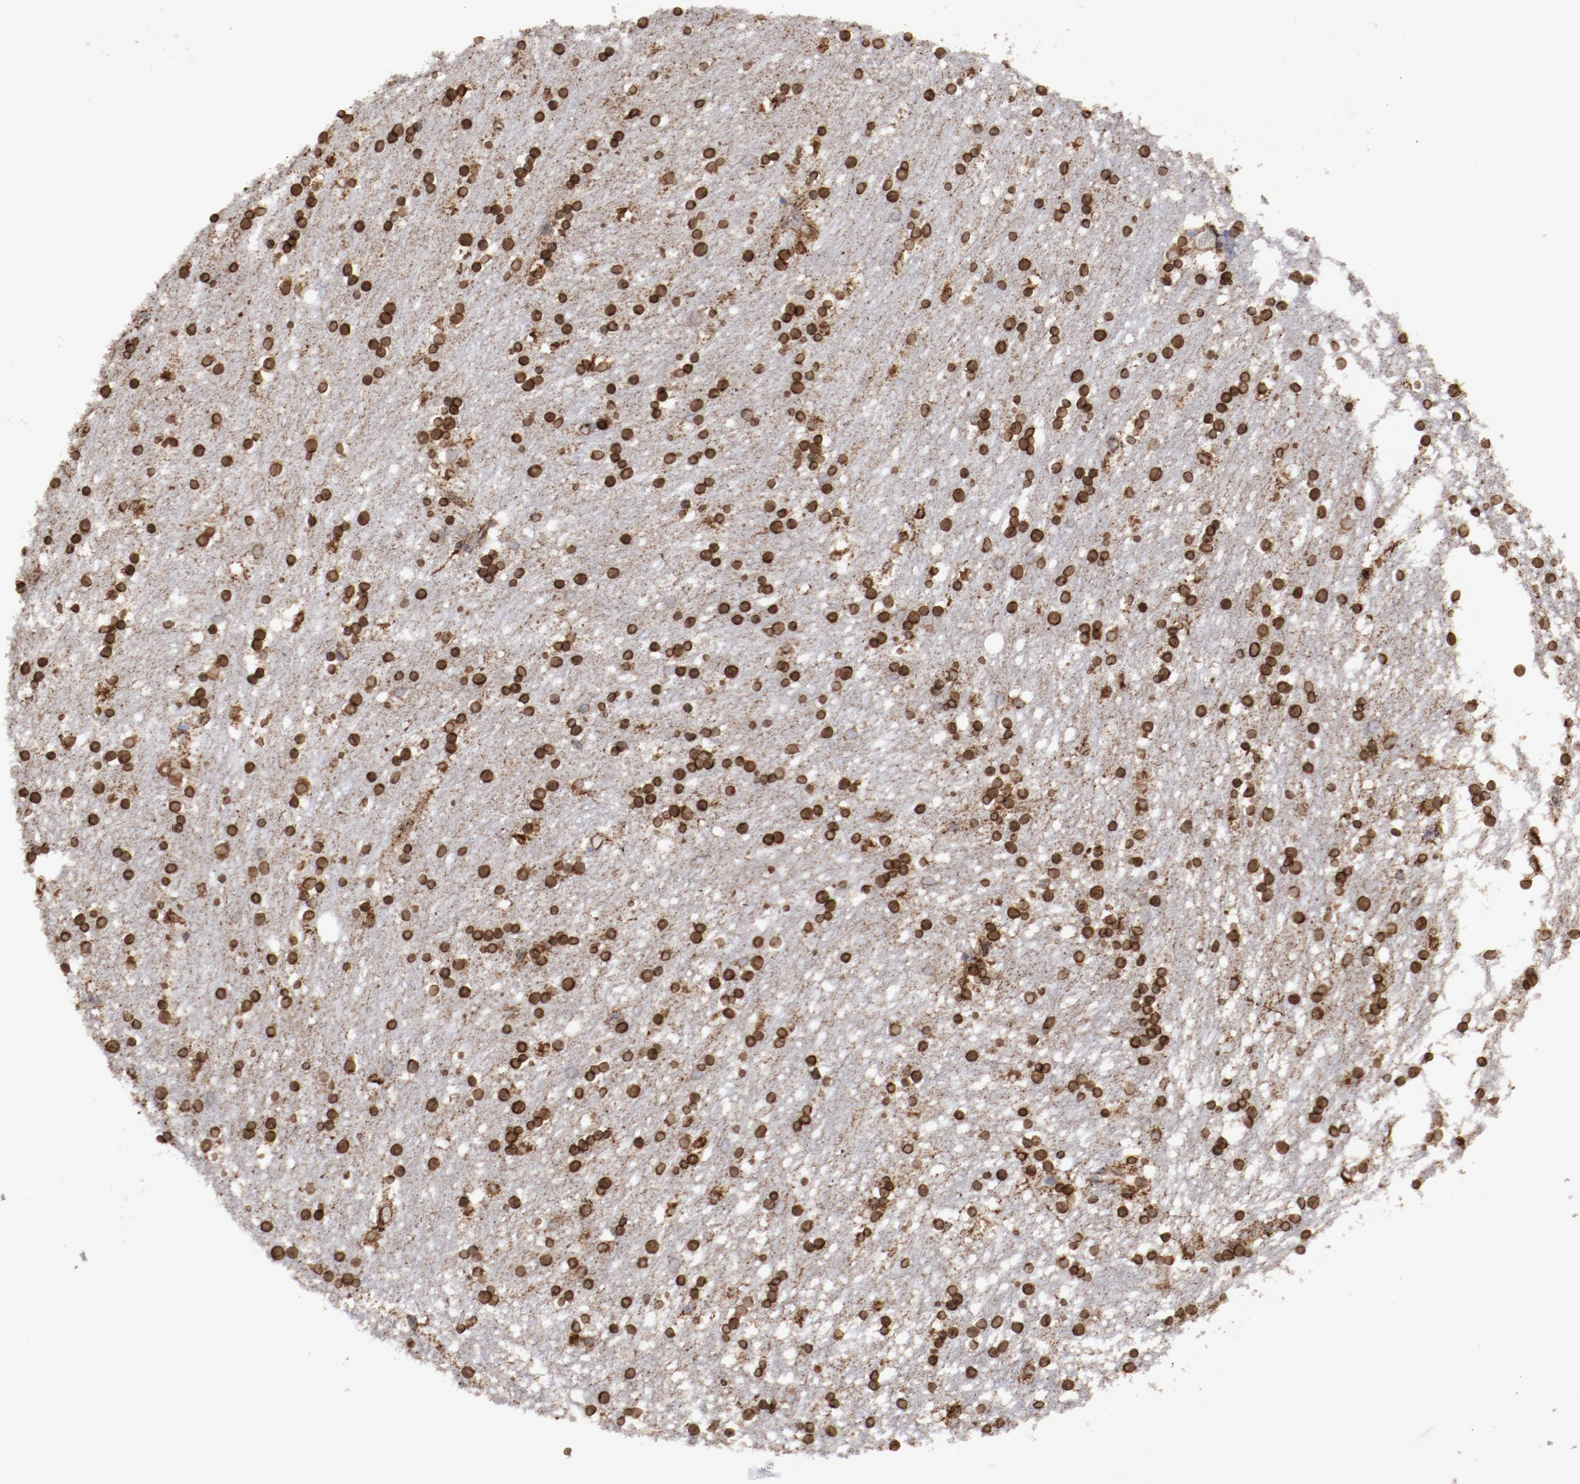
{"staining": {"intensity": "strong", "quantity": ">75%", "location": "cytoplasmic/membranous,nuclear"}, "tissue": "caudate", "cell_type": "Glial cells", "image_type": "normal", "snomed": [{"axis": "morphology", "description": "Normal tissue, NOS"}, {"axis": "topography", "description": "Lateral ventricle wall"}], "caption": "A brown stain labels strong cytoplasmic/membranous,nuclear positivity of a protein in glial cells of benign human caudate. The staining is performed using DAB brown chromogen to label protein expression. The nuclei are counter-stained blue using hematoxylin.", "gene": "ERLIN2", "patient": {"sex": "female", "age": 54}}